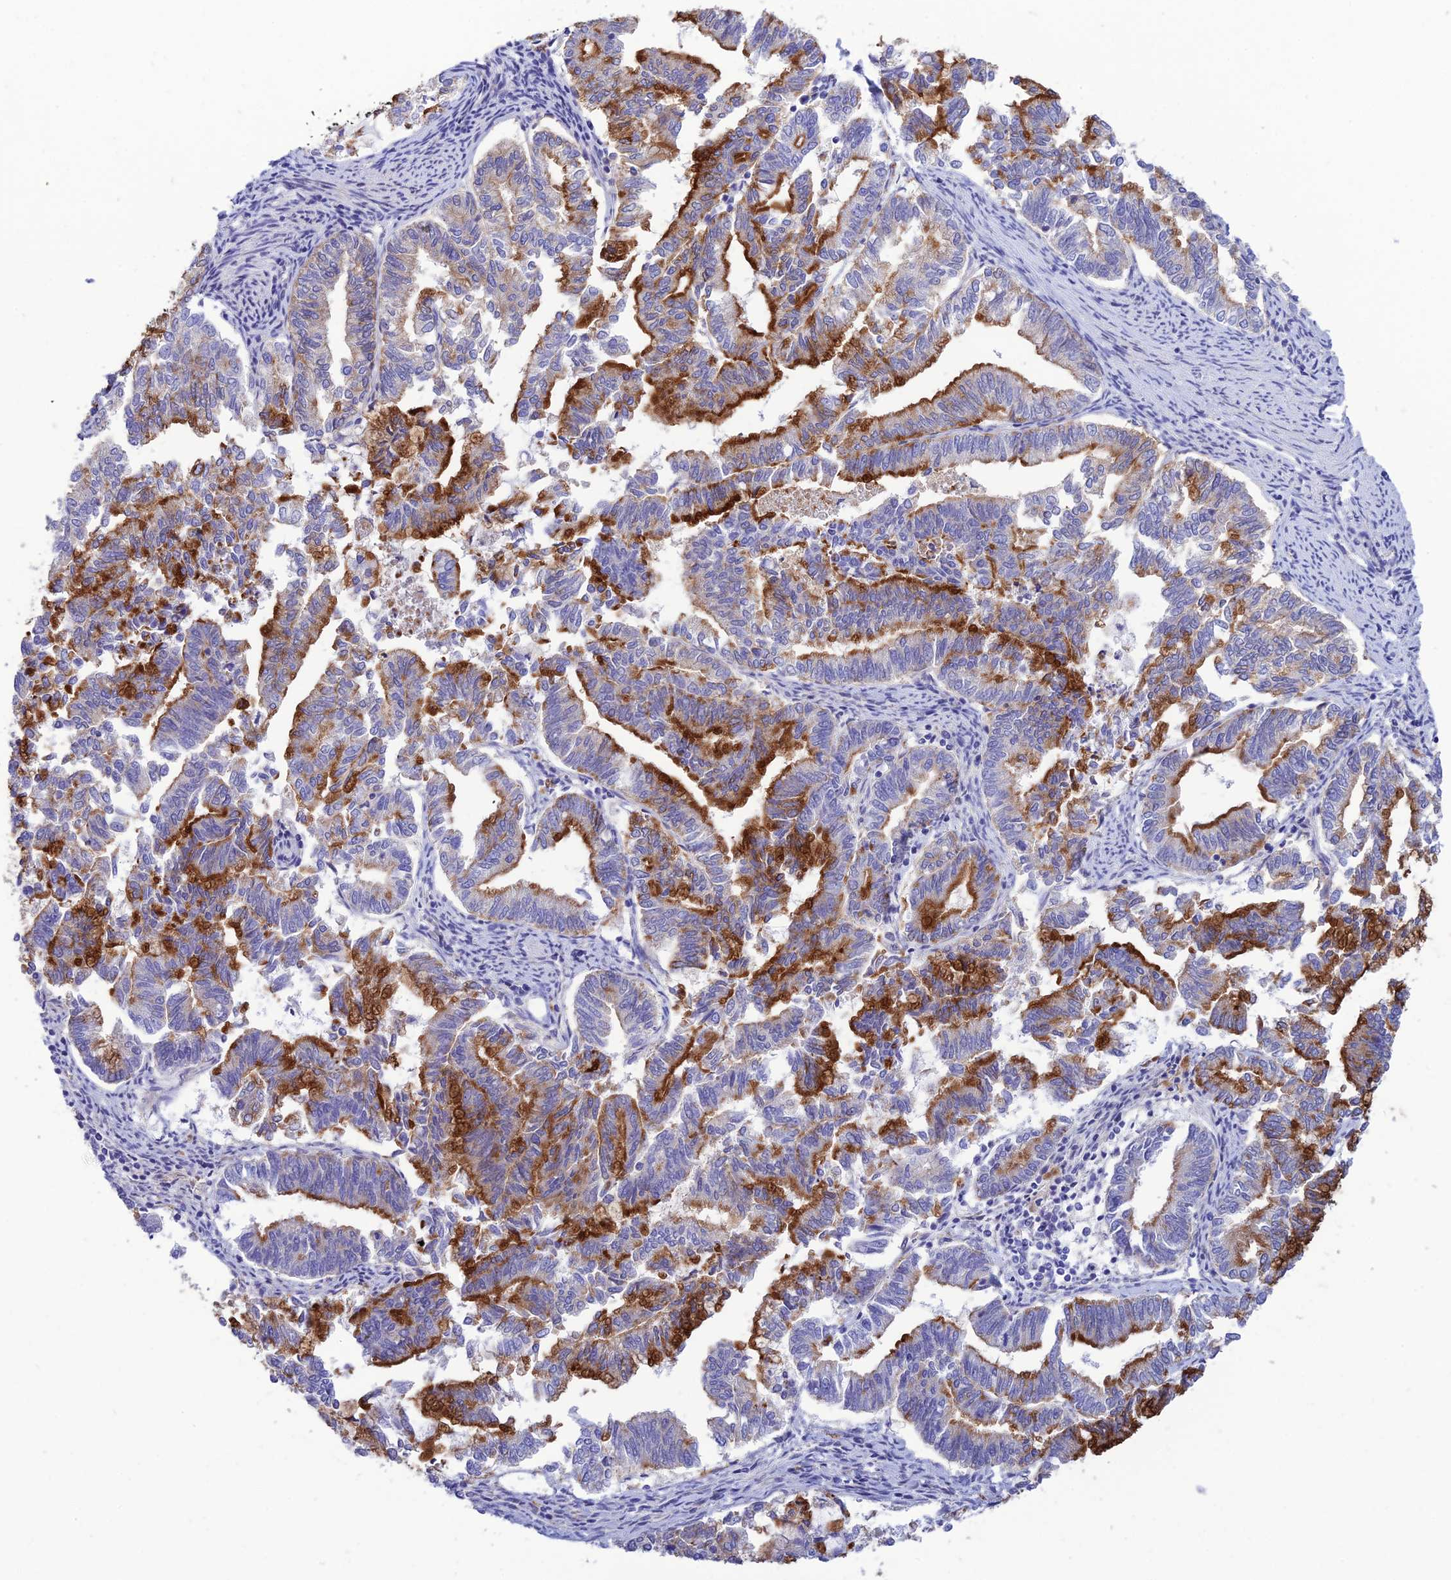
{"staining": {"intensity": "strong", "quantity": "25%-75%", "location": "cytoplasmic/membranous"}, "tissue": "endometrial cancer", "cell_type": "Tumor cells", "image_type": "cancer", "snomed": [{"axis": "morphology", "description": "Adenocarcinoma, NOS"}, {"axis": "topography", "description": "Endometrium"}], "caption": "Immunohistochemistry staining of endometrial cancer, which displays high levels of strong cytoplasmic/membranous positivity in about 25%-75% of tumor cells indicating strong cytoplasmic/membranous protein staining. The staining was performed using DAB (3,3'-diaminobenzidine) (brown) for protein detection and nuclei were counterstained in hematoxylin (blue).", "gene": "CCDC157", "patient": {"sex": "female", "age": 79}}